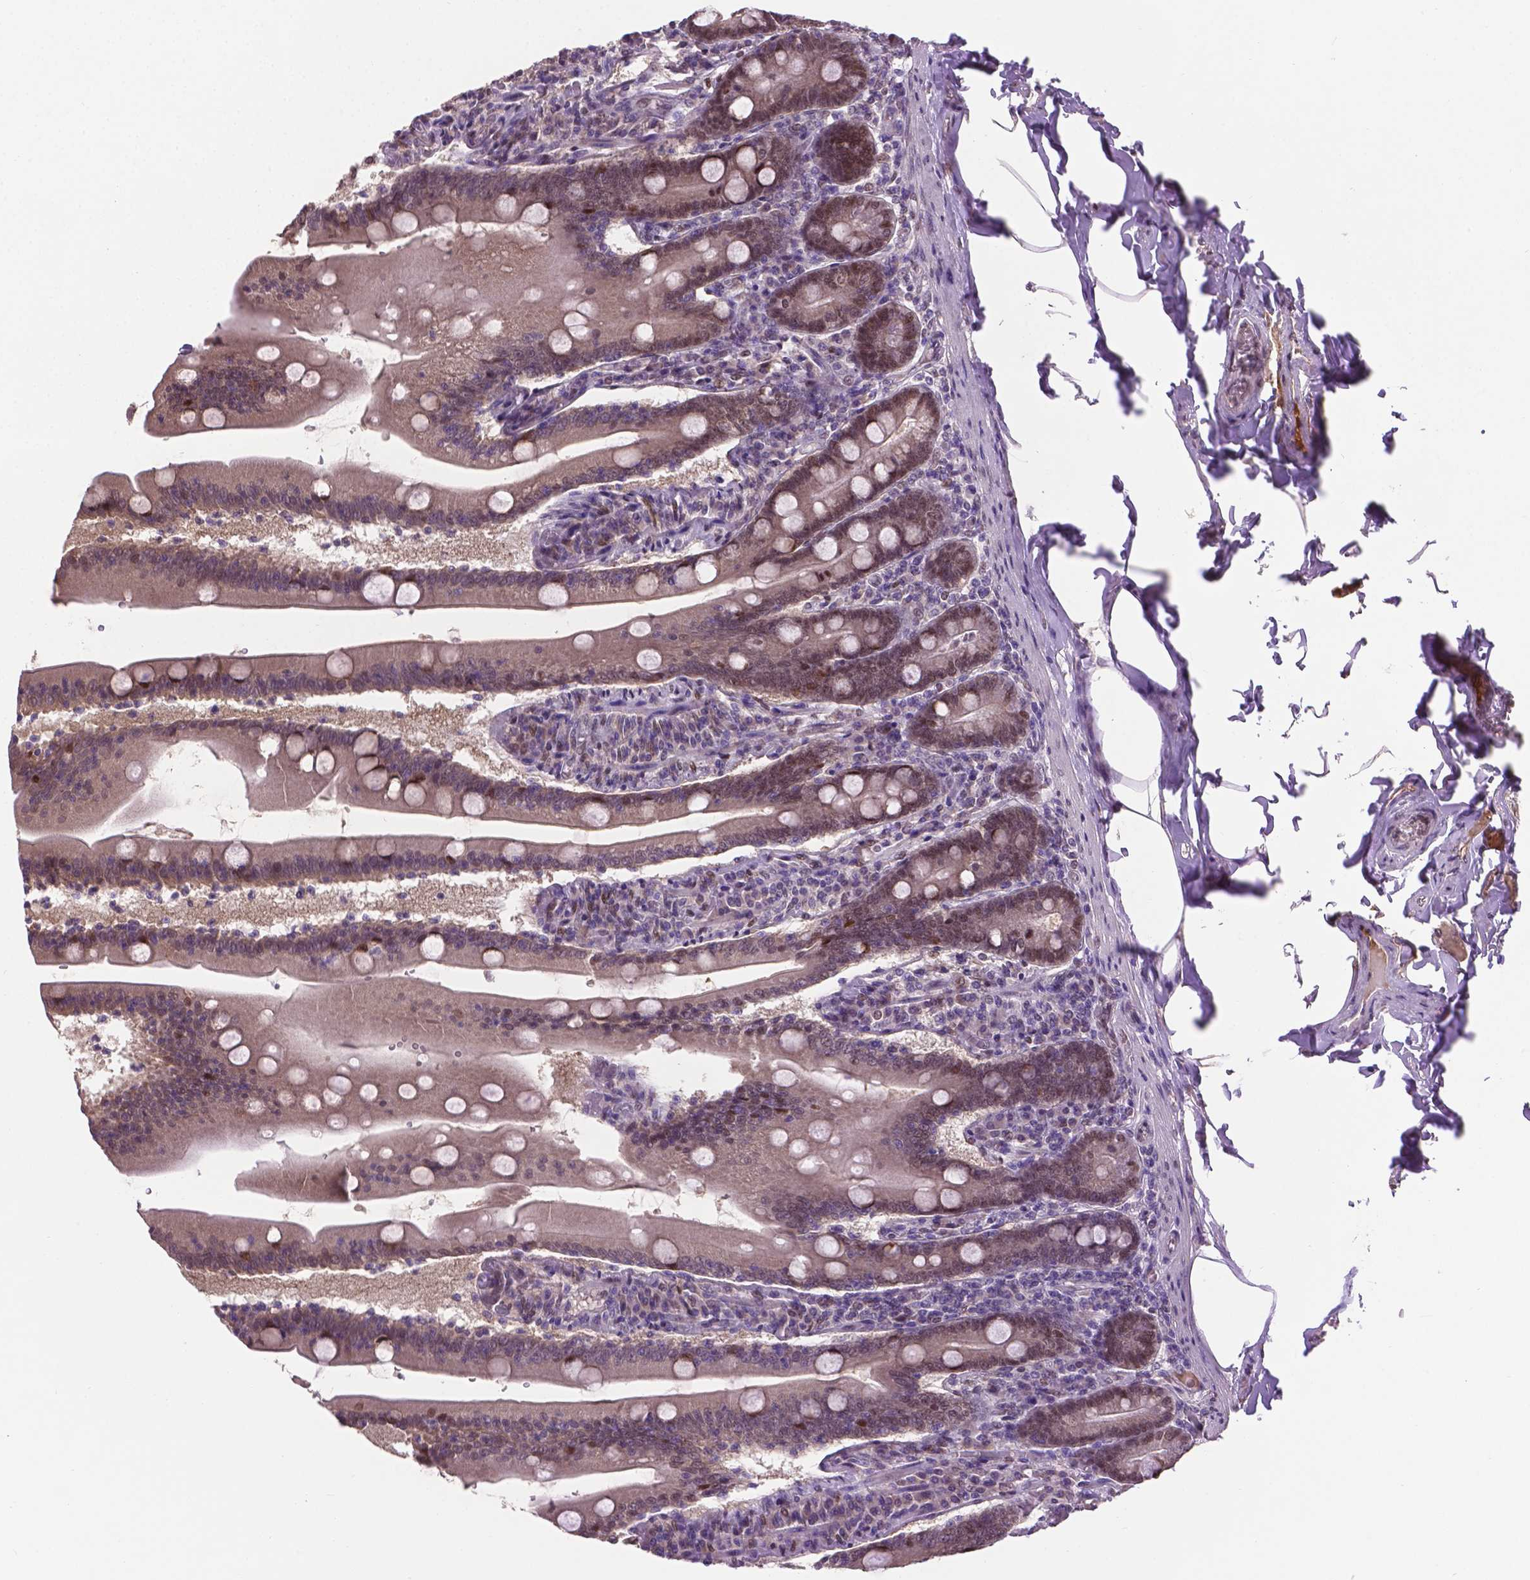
{"staining": {"intensity": "moderate", "quantity": "25%-75%", "location": "cytoplasmic/membranous,nuclear"}, "tissue": "small intestine", "cell_type": "Glandular cells", "image_type": "normal", "snomed": [{"axis": "morphology", "description": "Normal tissue, NOS"}, {"axis": "topography", "description": "Small intestine"}], "caption": "Immunohistochemistry (IHC) photomicrograph of benign human small intestine stained for a protein (brown), which exhibits medium levels of moderate cytoplasmic/membranous,nuclear staining in approximately 25%-75% of glandular cells.", "gene": "ENSG00000289700", "patient": {"sex": "male", "age": 37}}